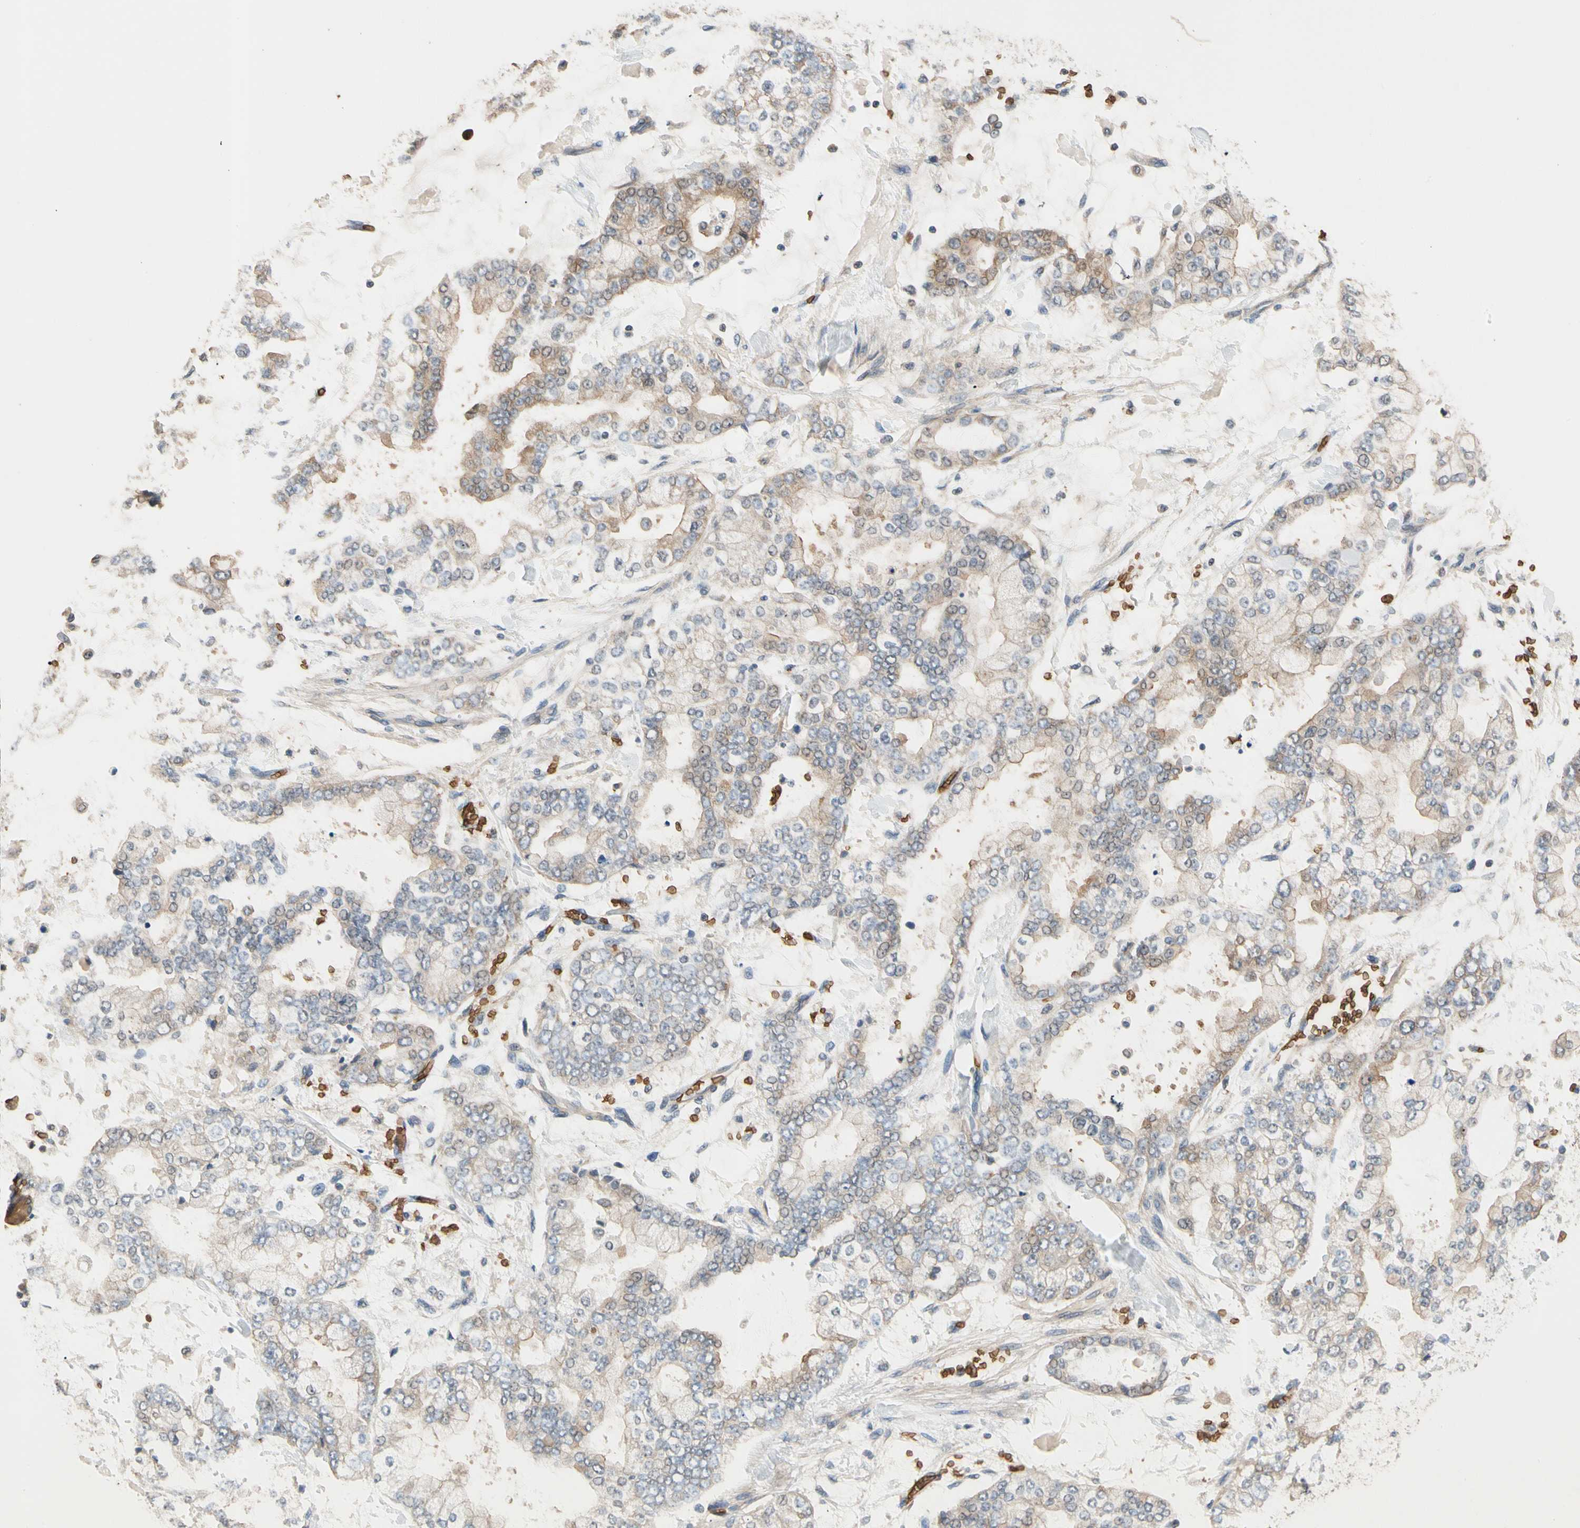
{"staining": {"intensity": "moderate", "quantity": "25%-75%", "location": "cytoplasmic/membranous"}, "tissue": "stomach cancer", "cell_type": "Tumor cells", "image_type": "cancer", "snomed": [{"axis": "morphology", "description": "Normal tissue, NOS"}, {"axis": "morphology", "description": "Adenocarcinoma, NOS"}, {"axis": "topography", "description": "Stomach, upper"}, {"axis": "topography", "description": "Stomach"}], "caption": "Tumor cells demonstrate medium levels of moderate cytoplasmic/membranous positivity in about 25%-75% of cells in adenocarcinoma (stomach).", "gene": "RIOK2", "patient": {"sex": "male", "age": 76}}